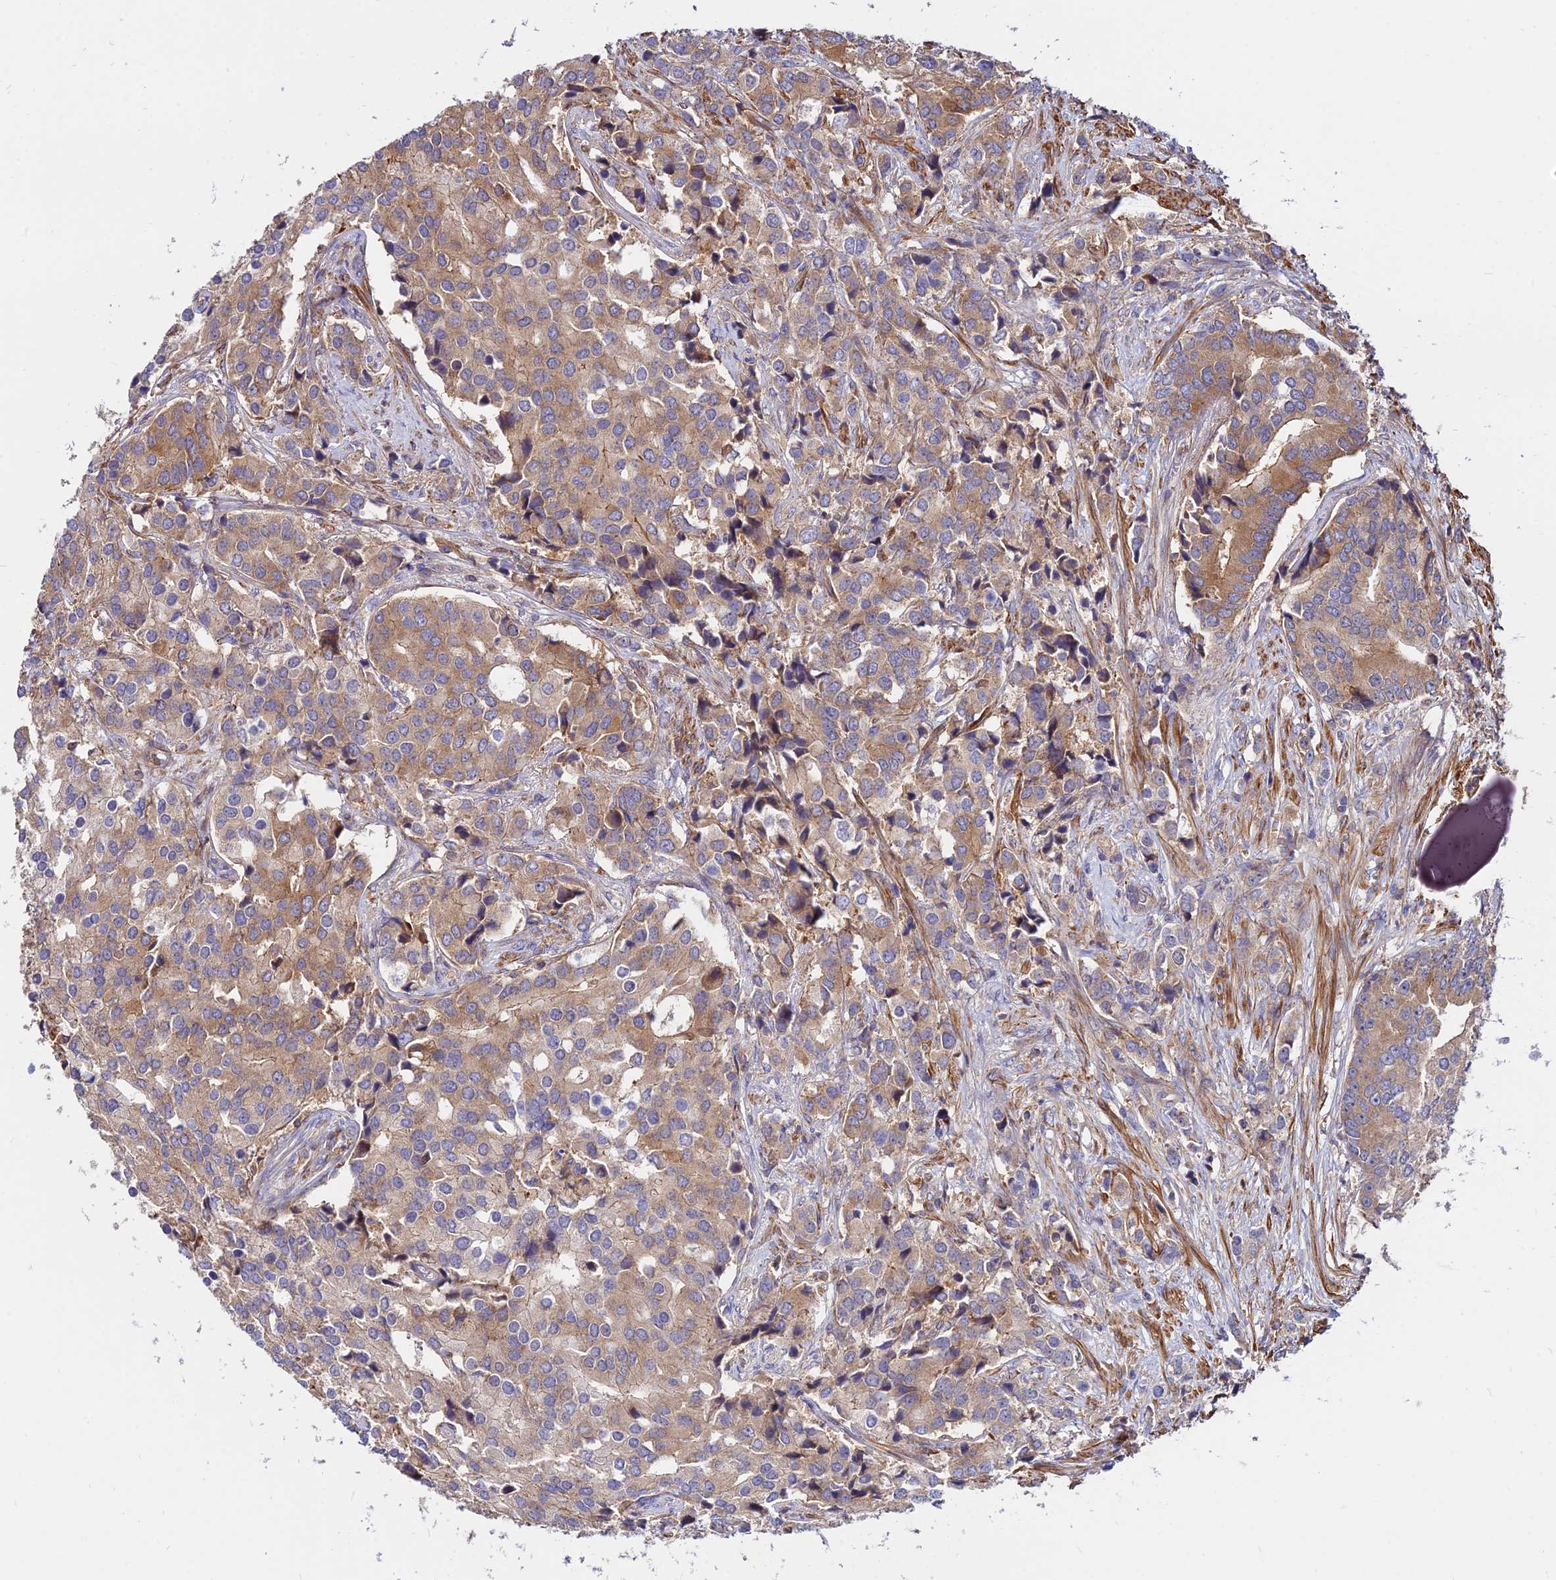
{"staining": {"intensity": "moderate", "quantity": ">75%", "location": "cytoplasmic/membranous"}, "tissue": "prostate cancer", "cell_type": "Tumor cells", "image_type": "cancer", "snomed": [{"axis": "morphology", "description": "Adenocarcinoma, High grade"}, {"axis": "topography", "description": "Prostate"}], "caption": "Protein staining of prostate adenocarcinoma (high-grade) tissue displays moderate cytoplasmic/membranous staining in about >75% of tumor cells.", "gene": "PYM1", "patient": {"sex": "male", "age": 62}}